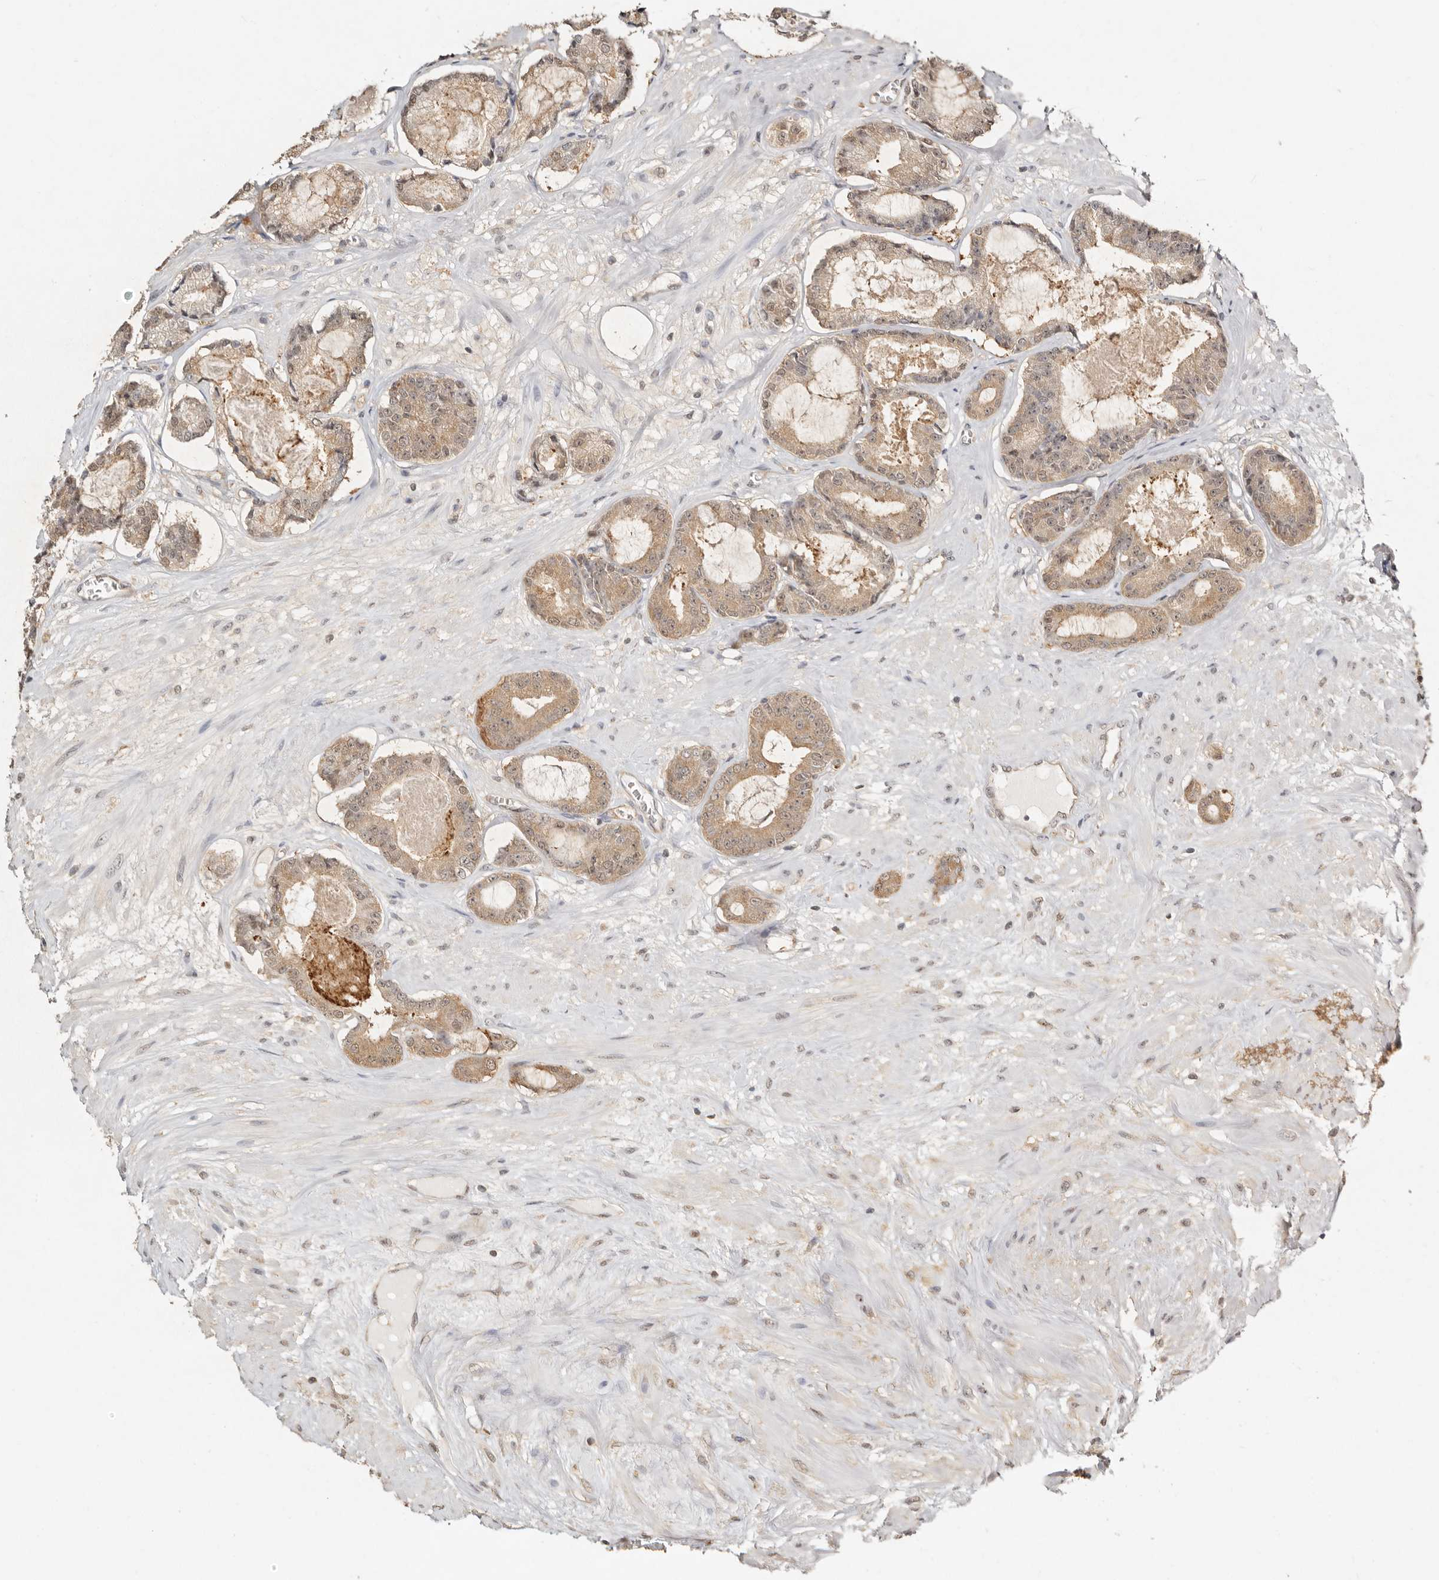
{"staining": {"intensity": "moderate", "quantity": ">75%", "location": "cytoplasmic/membranous,nuclear"}, "tissue": "prostate cancer", "cell_type": "Tumor cells", "image_type": "cancer", "snomed": [{"axis": "morphology", "description": "Adenocarcinoma, Low grade"}, {"axis": "topography", "description": "Prostate"}], "caption": "Immunohistochemistry image of prostate adenocarcinoma (low-grade) stained for a protein (brown), which reveals medium levels of moderate cytoplasmic/membranous and nuclear positivity in approximately >75% of tumor cells.", "gene": "PSMA5", "patient": {"sex": "male", "age": 60}}